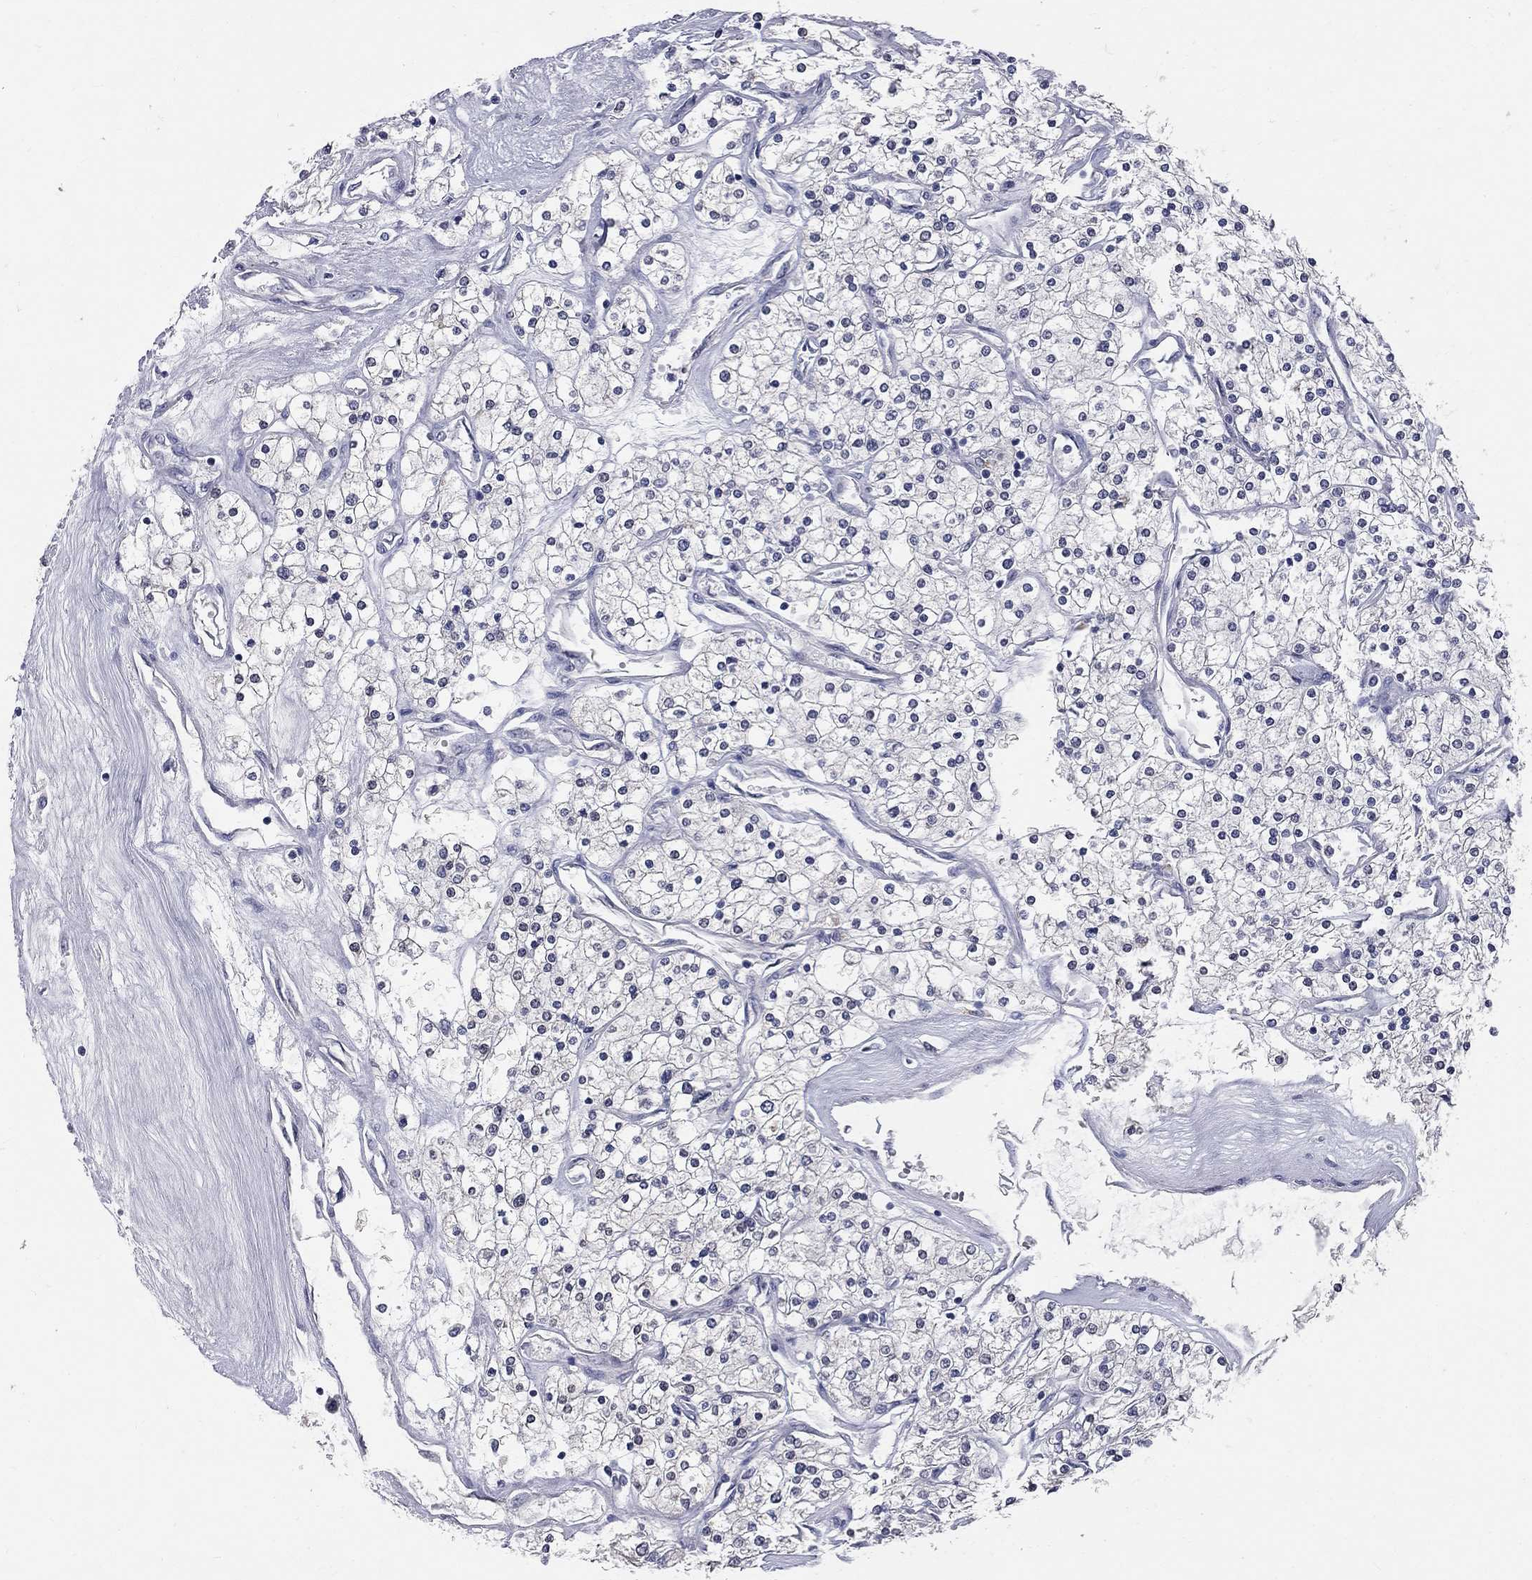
{"staining": {"intensity": "negative", "quantity": "none", "location": "none"}, "tissue": "renal cancer", "cell_type": "Tumor cells", "image_type": "cancer", "snomed": [{"axis": "morphology", "description": "Adenocarcinoma, NOS"}, {"axis": "topography", "description": "Kidney"}], "caption": "Histopathology image shows no significant protein positivity in tumor cells of renal adenocarcinoma.", "gene": "SYT12", "patient": {"sex": "male", "age": 80}}